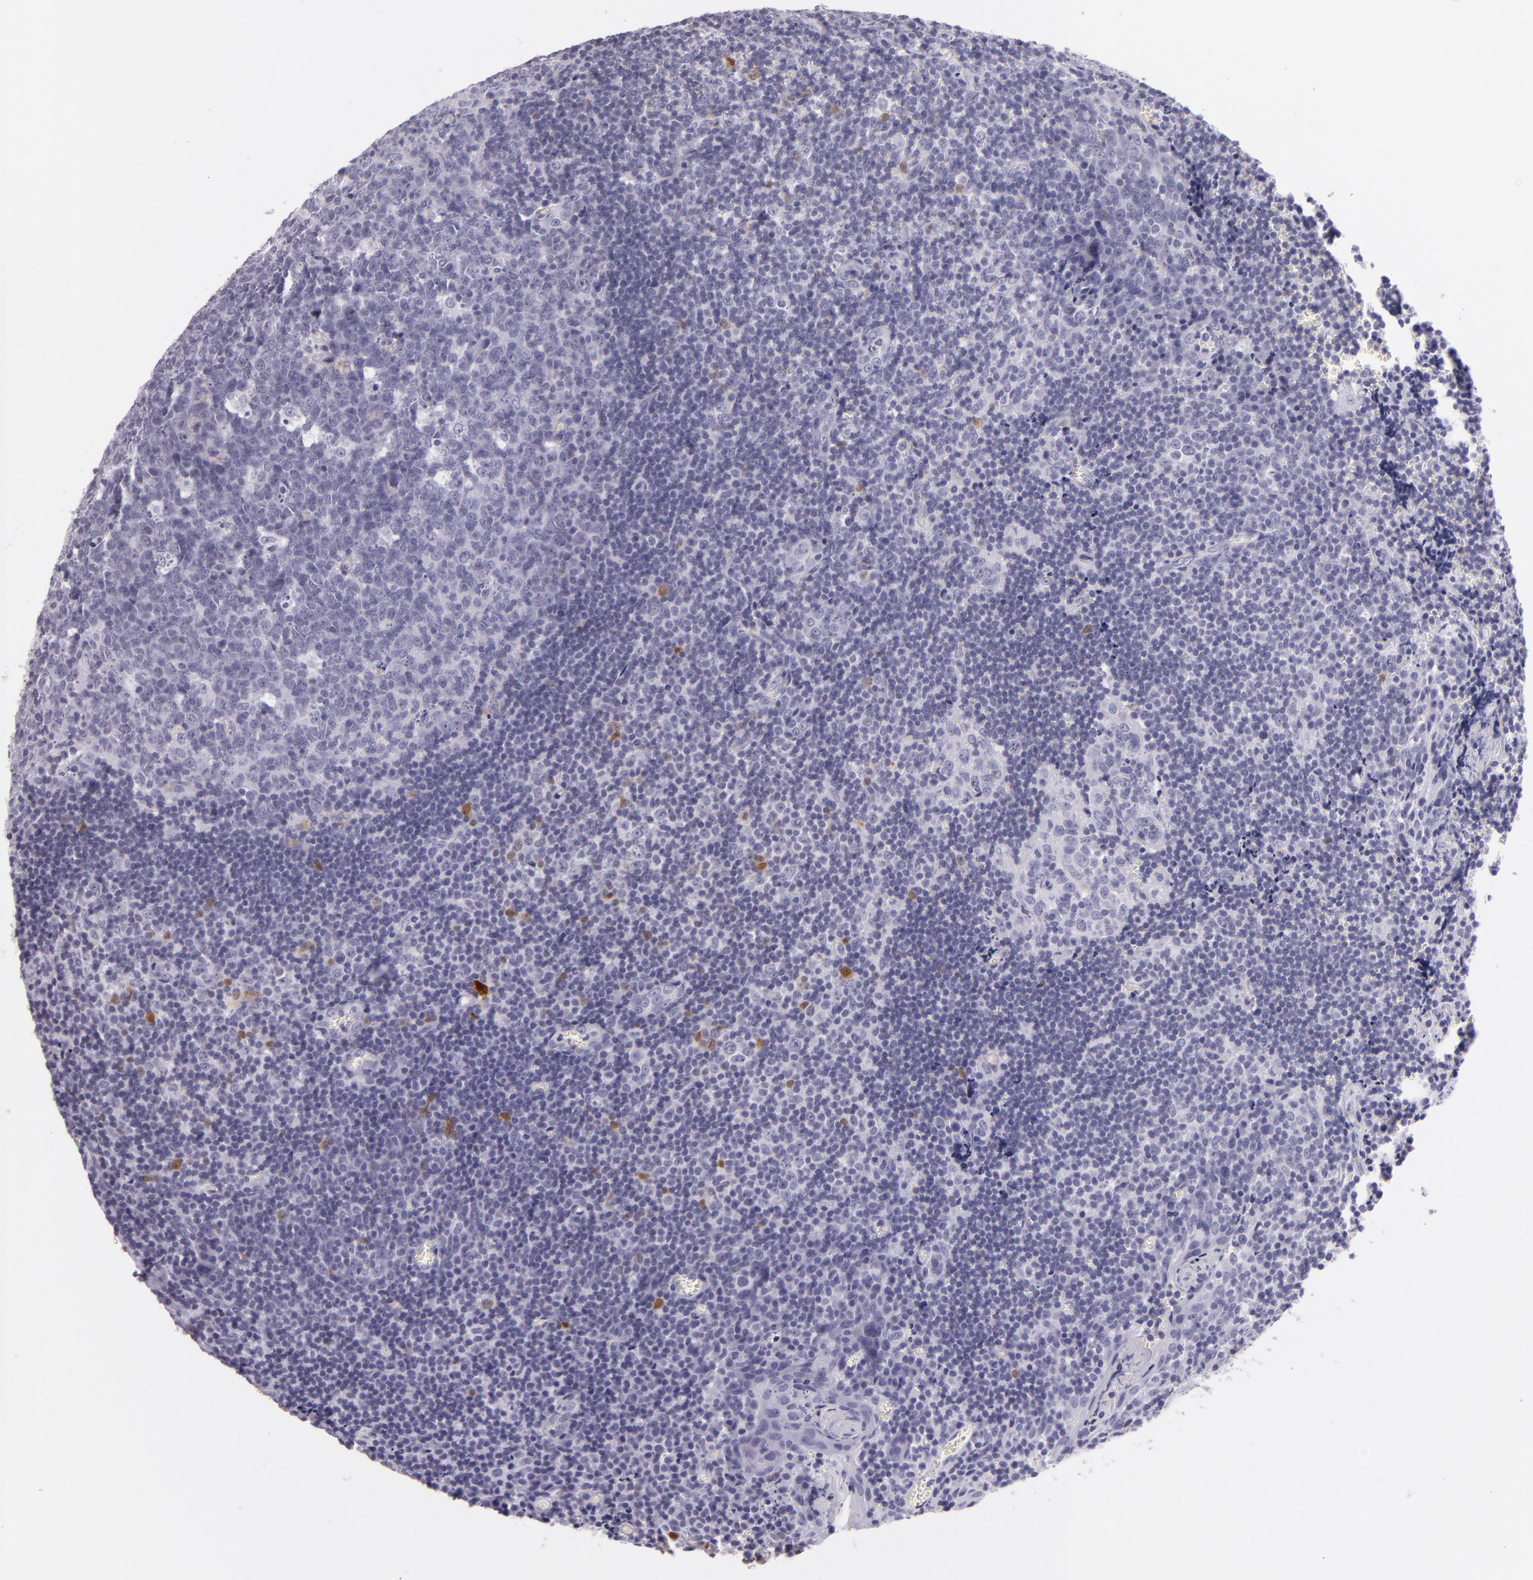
{"staining": {"intensity": "negative", "quantity": "none", "location": "none"}, "tissue": "tonsil", "cell_type": "Germinal center cells", "image_type": "normal", "snomed": [{"axis": "morphology", "description": "Normal tissue, NOS"}, {"axis": "topography", "description": "Tonsil"}], "caption": "This is an immunohistochemistry (IHC) histopathology image of benign human tonsil. There is no positivity in germinal center cells.", "gene": "MT1A", "patient": {"sex": "male", "age": 20}}